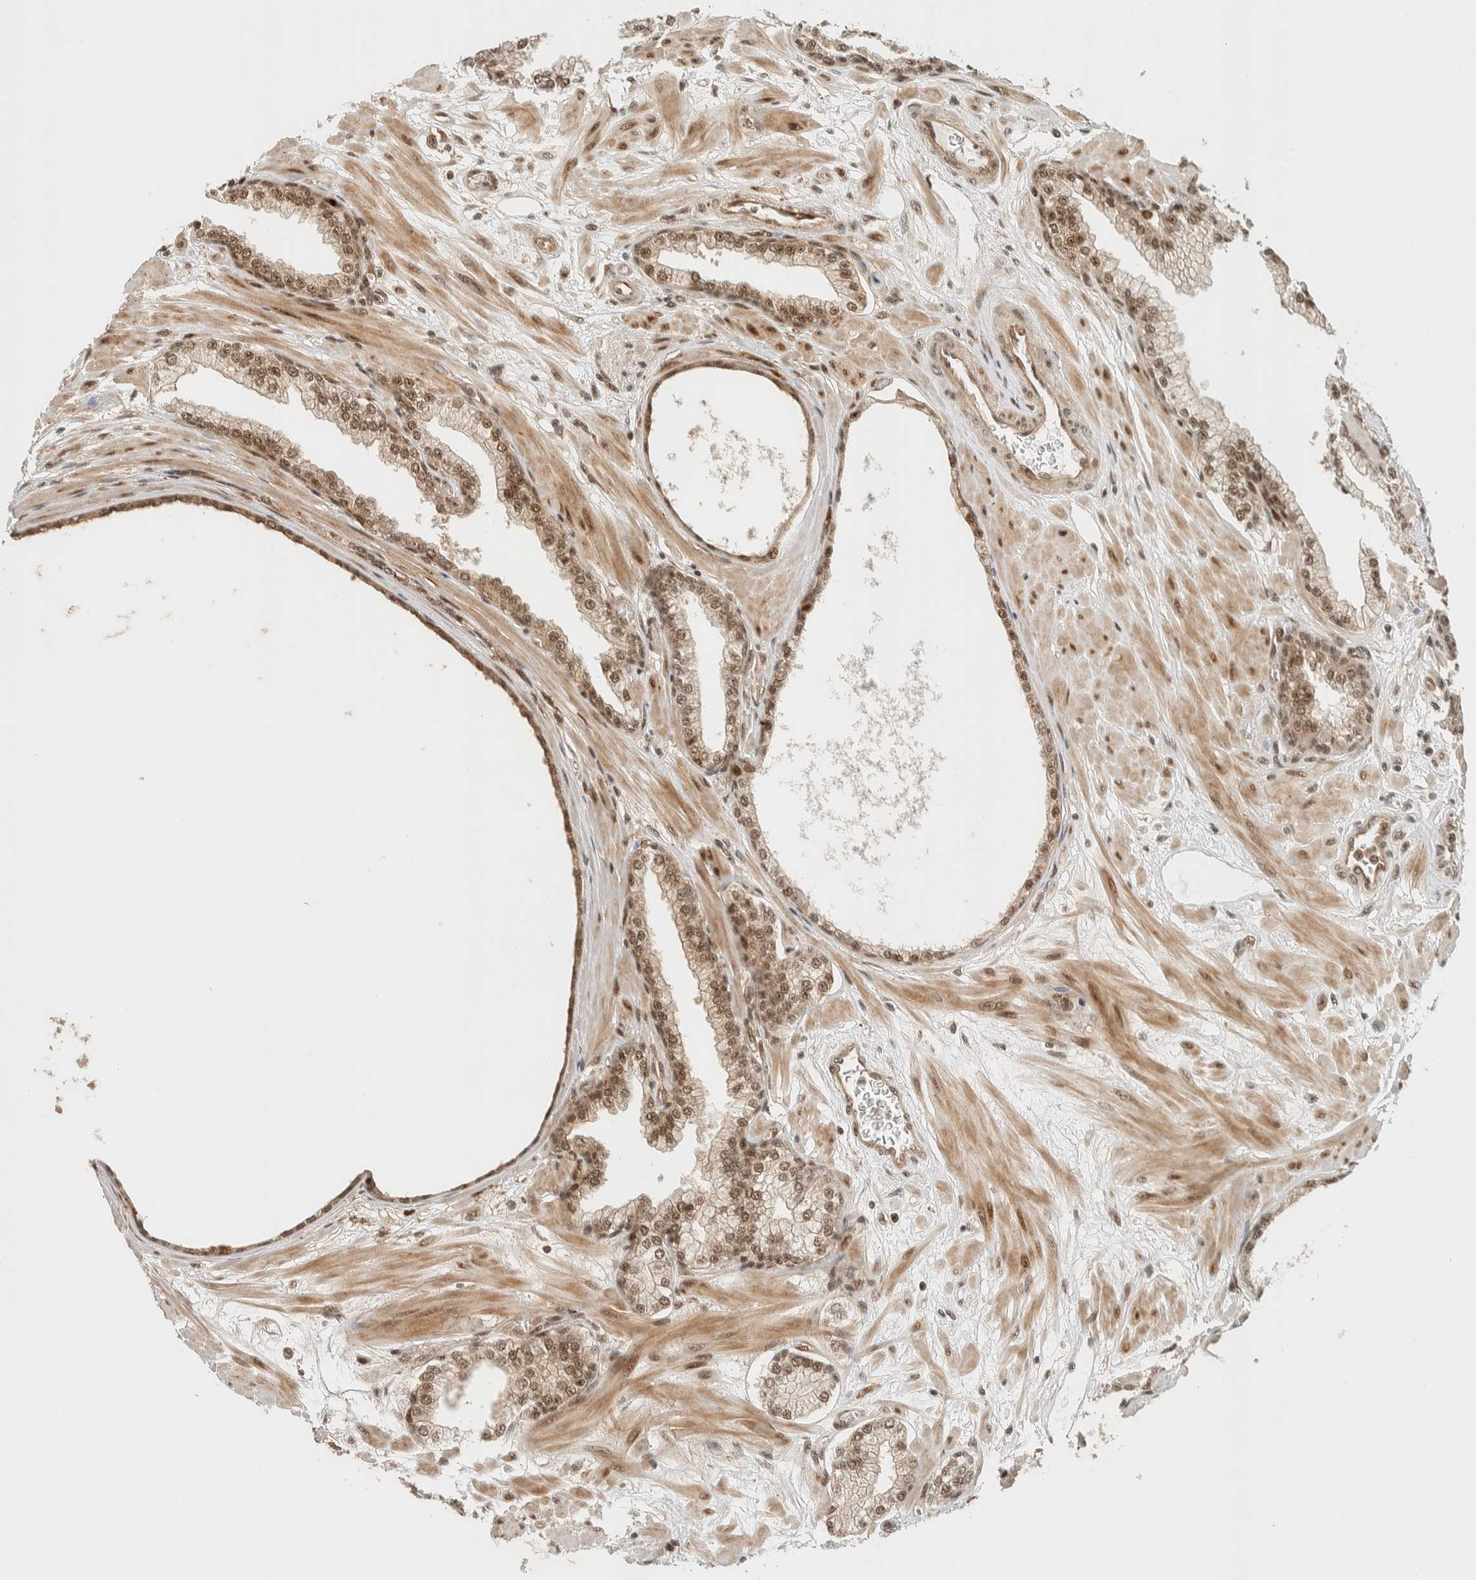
{"staining": {"intensity": "moderate", "quantity": ">75%", "location": "nuclear"}, "tissue": "prostate", "cell_type": "Glandular cells", "image_type": "normal", "snomed": [{"axis": "morphology", "description": "Normal tissue, NOS"}, {"axis": "morphology", "description": "Urothelial carcinoma, Low grade"}, {"axis": "topography", "description": "Urinary bladder"}, {"axis": "topography", "description": "Prostate"}], "caption": "IHC image of unremarkable prostate stained for a protein (brown), which exhibits medium levels of moderate nuclear staining in approximately >75% of glandular cells.", "gene": "SIK1", "patient": {"sex": "male", "age": 60}}